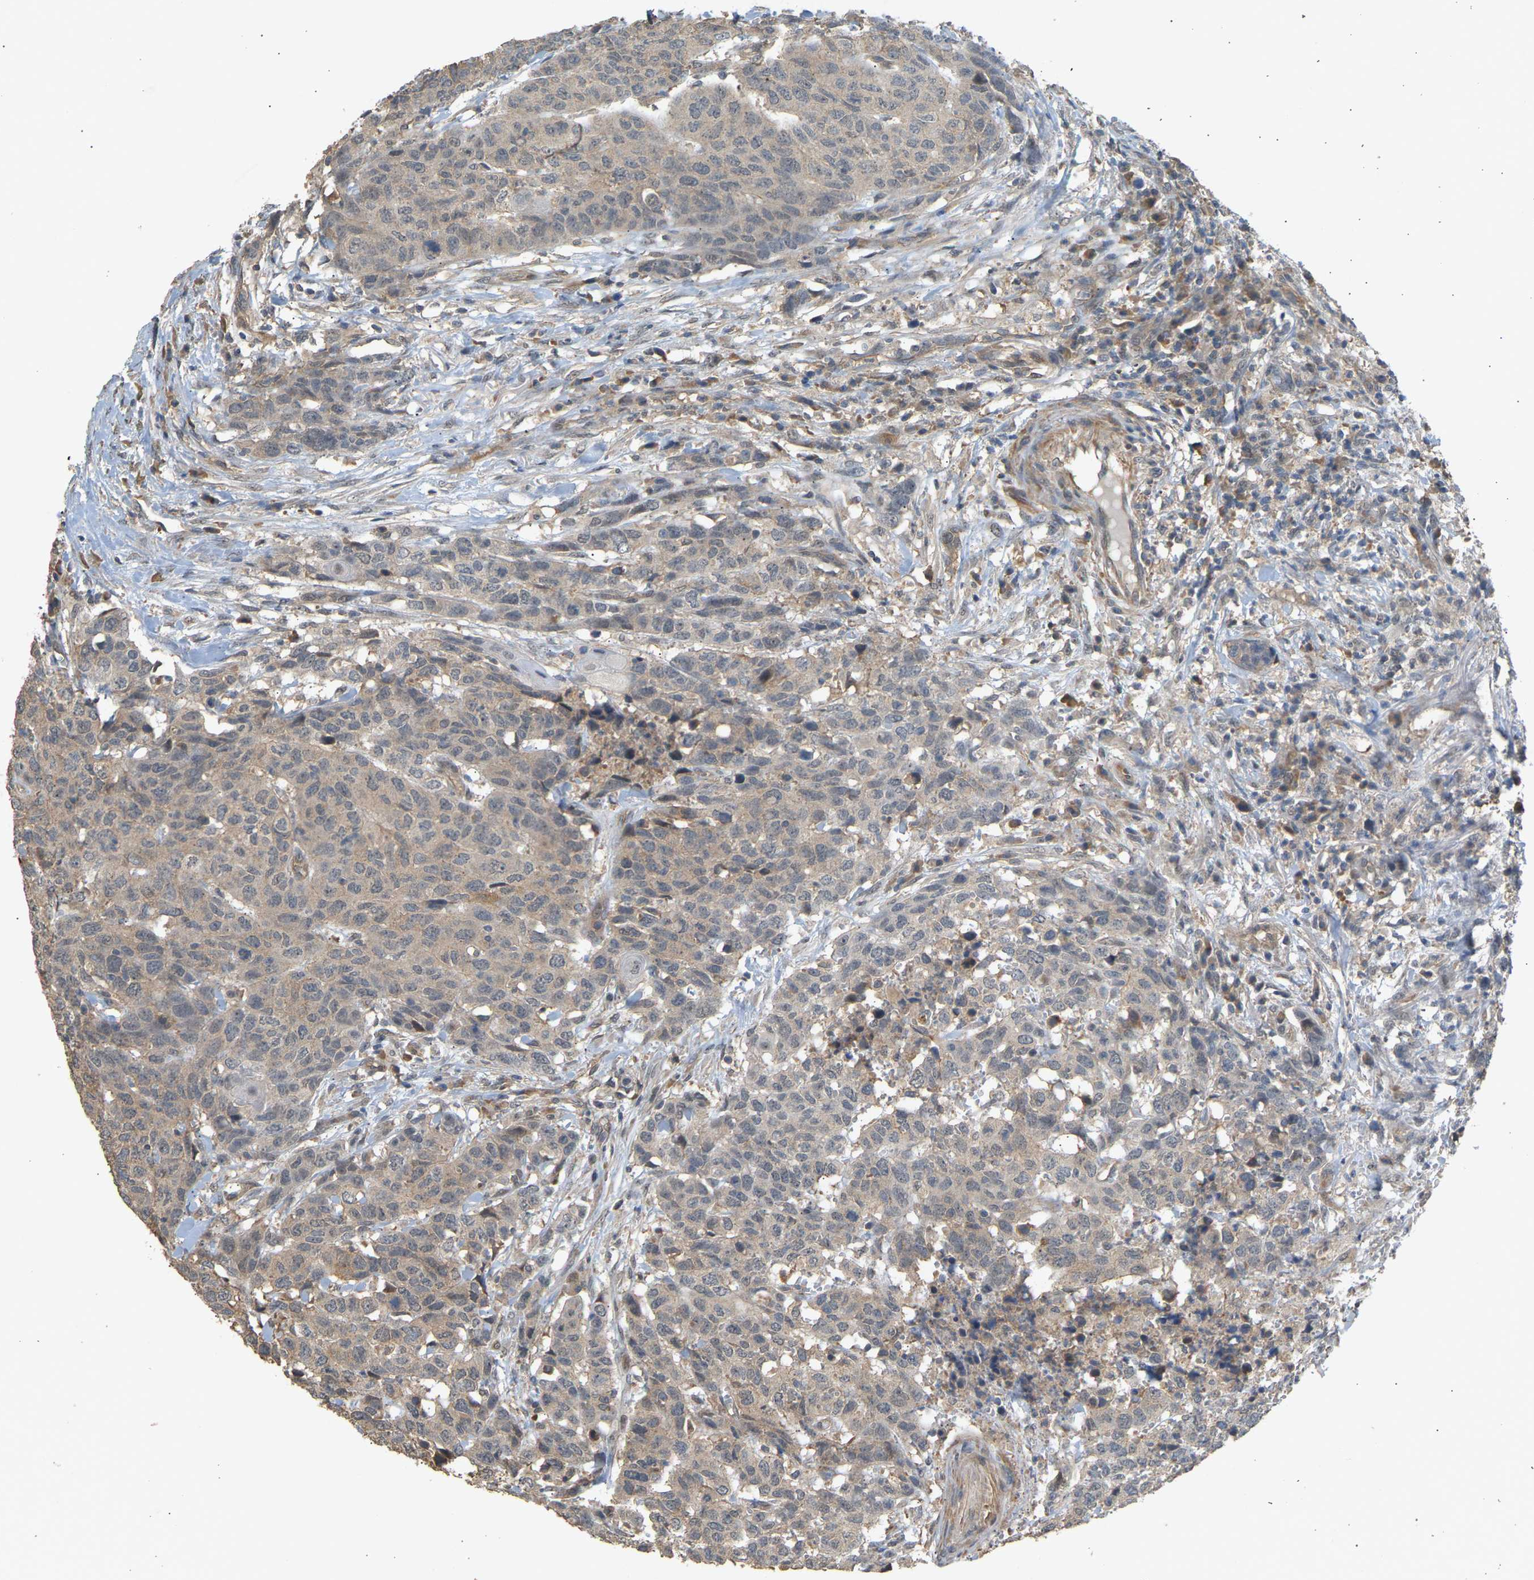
{"staining": {"intensity": "weak", "quantity": "<25%", "location": "cytoplasmic/membranous"}, "tissue": "head and neck cancer", "cell_type": "Tumor cells", "image_type": "cancer", "snomed": [{"axis": "morphology", "description": "Squamous cell carcinoma, NOS"}, {"axis": "topography", "description": "Head-Neck"}], "caption": "This is a histopathology image of immunohistochemistry (IHC) staining of head and neck cancer (squamous cell carcinoma), which shows no expression in tumor cells.", "gene": "RGL1", "patient": {"sex": "male", "age": 66}}